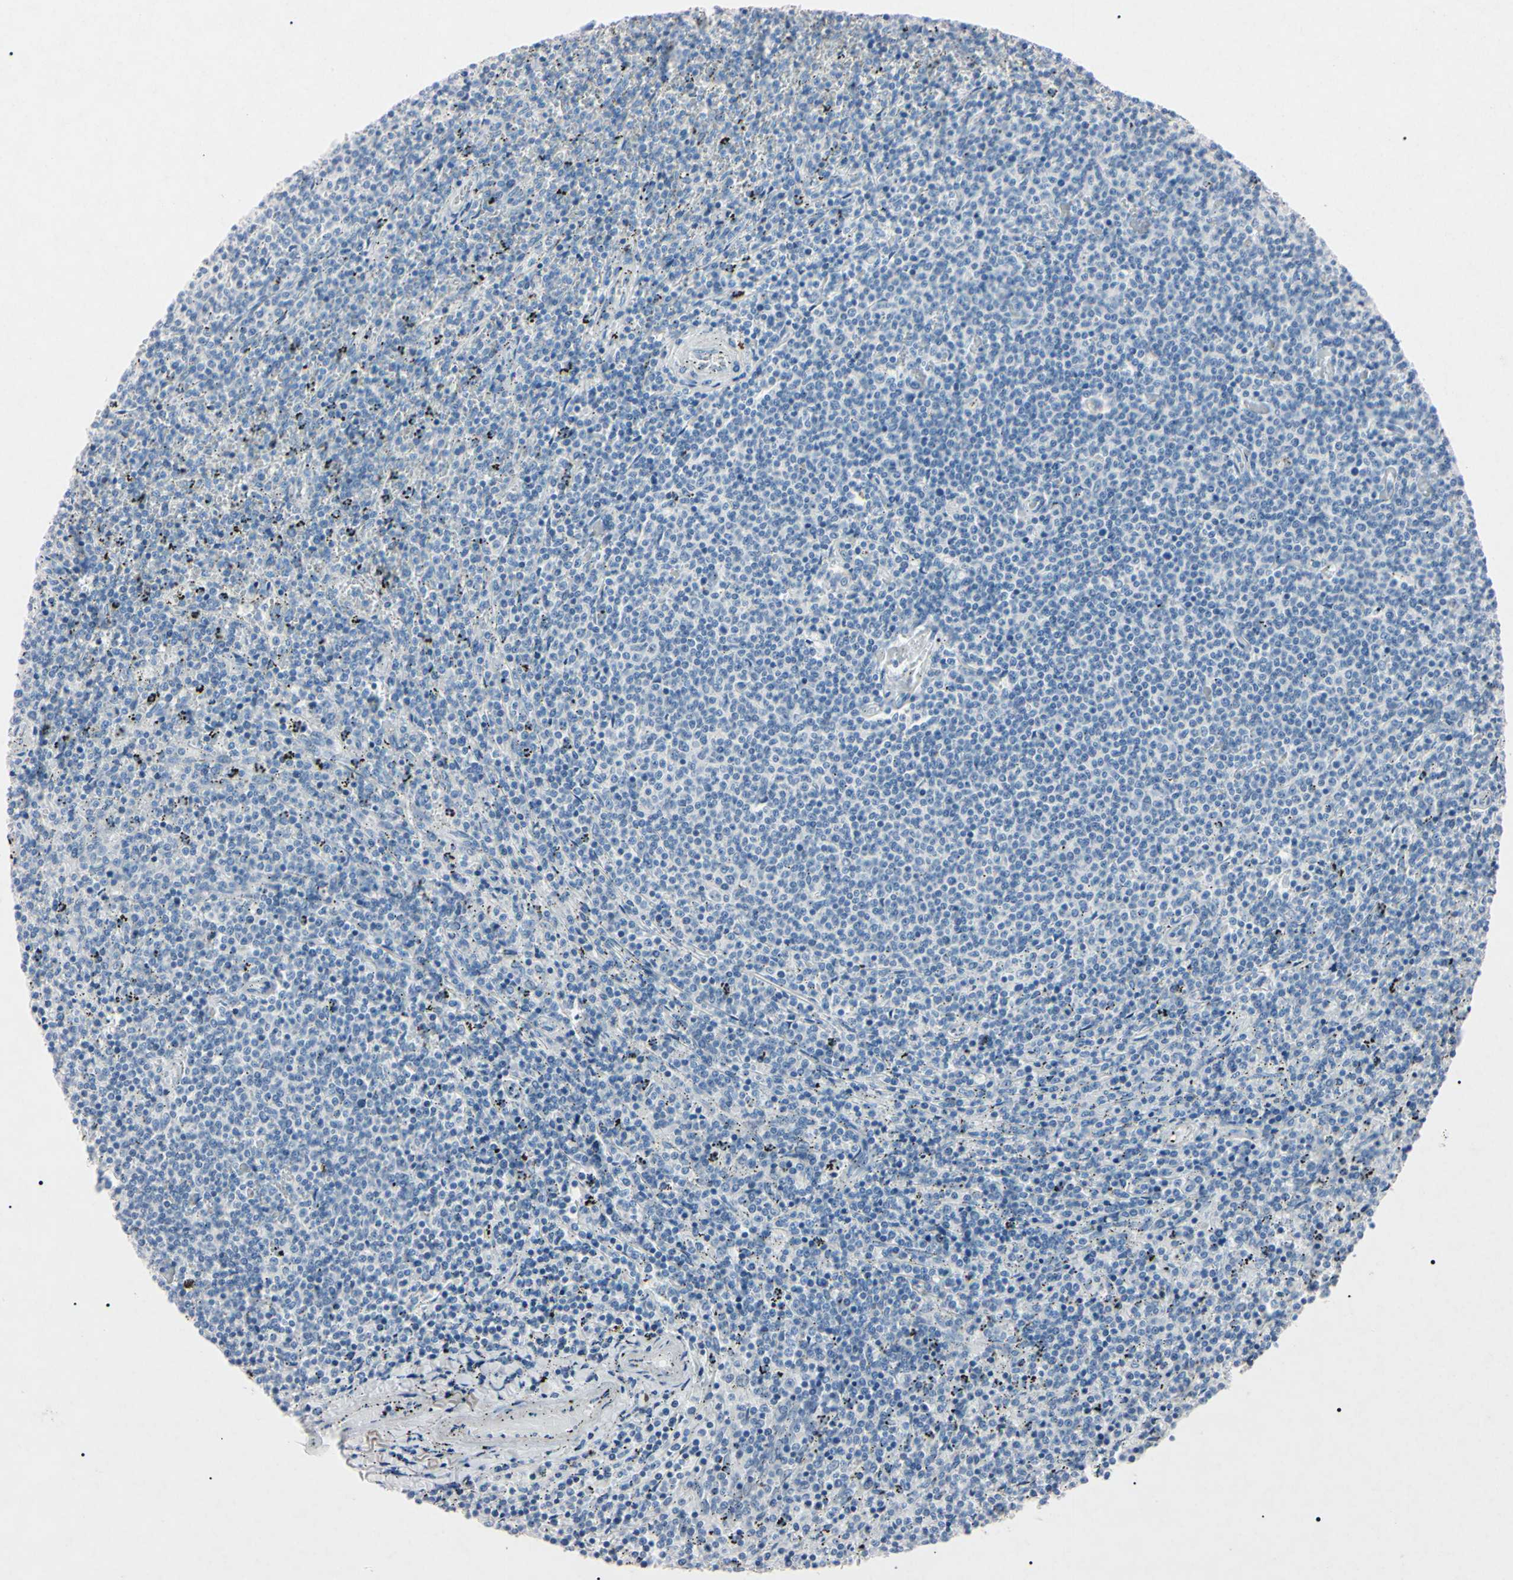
{"staining": {"intensity": "negative", "quantity": "none", "location": "none"}, "tissue": "lymphoma", "cell_type": "Tumor cells", "image_type": "cancer", "snomed": [{"axis": "morphology", "description": "Malignant lymphoma, non-Hodgkin's type, Low grade"}, {"axis": "topography", "description": "Spleen"}], "caption": "Protein analysis of lymphoma reveals no significant positivity in tumor cells. The staining was performed using DAB (3,3'-diaminobenzidine) to visualize the protein expression in brown, while the nuclei were stained in blue with hematoxylin (Magnification: 20x).", "gene": "ELN", "patient": {"sex": "female", "age": 50}}